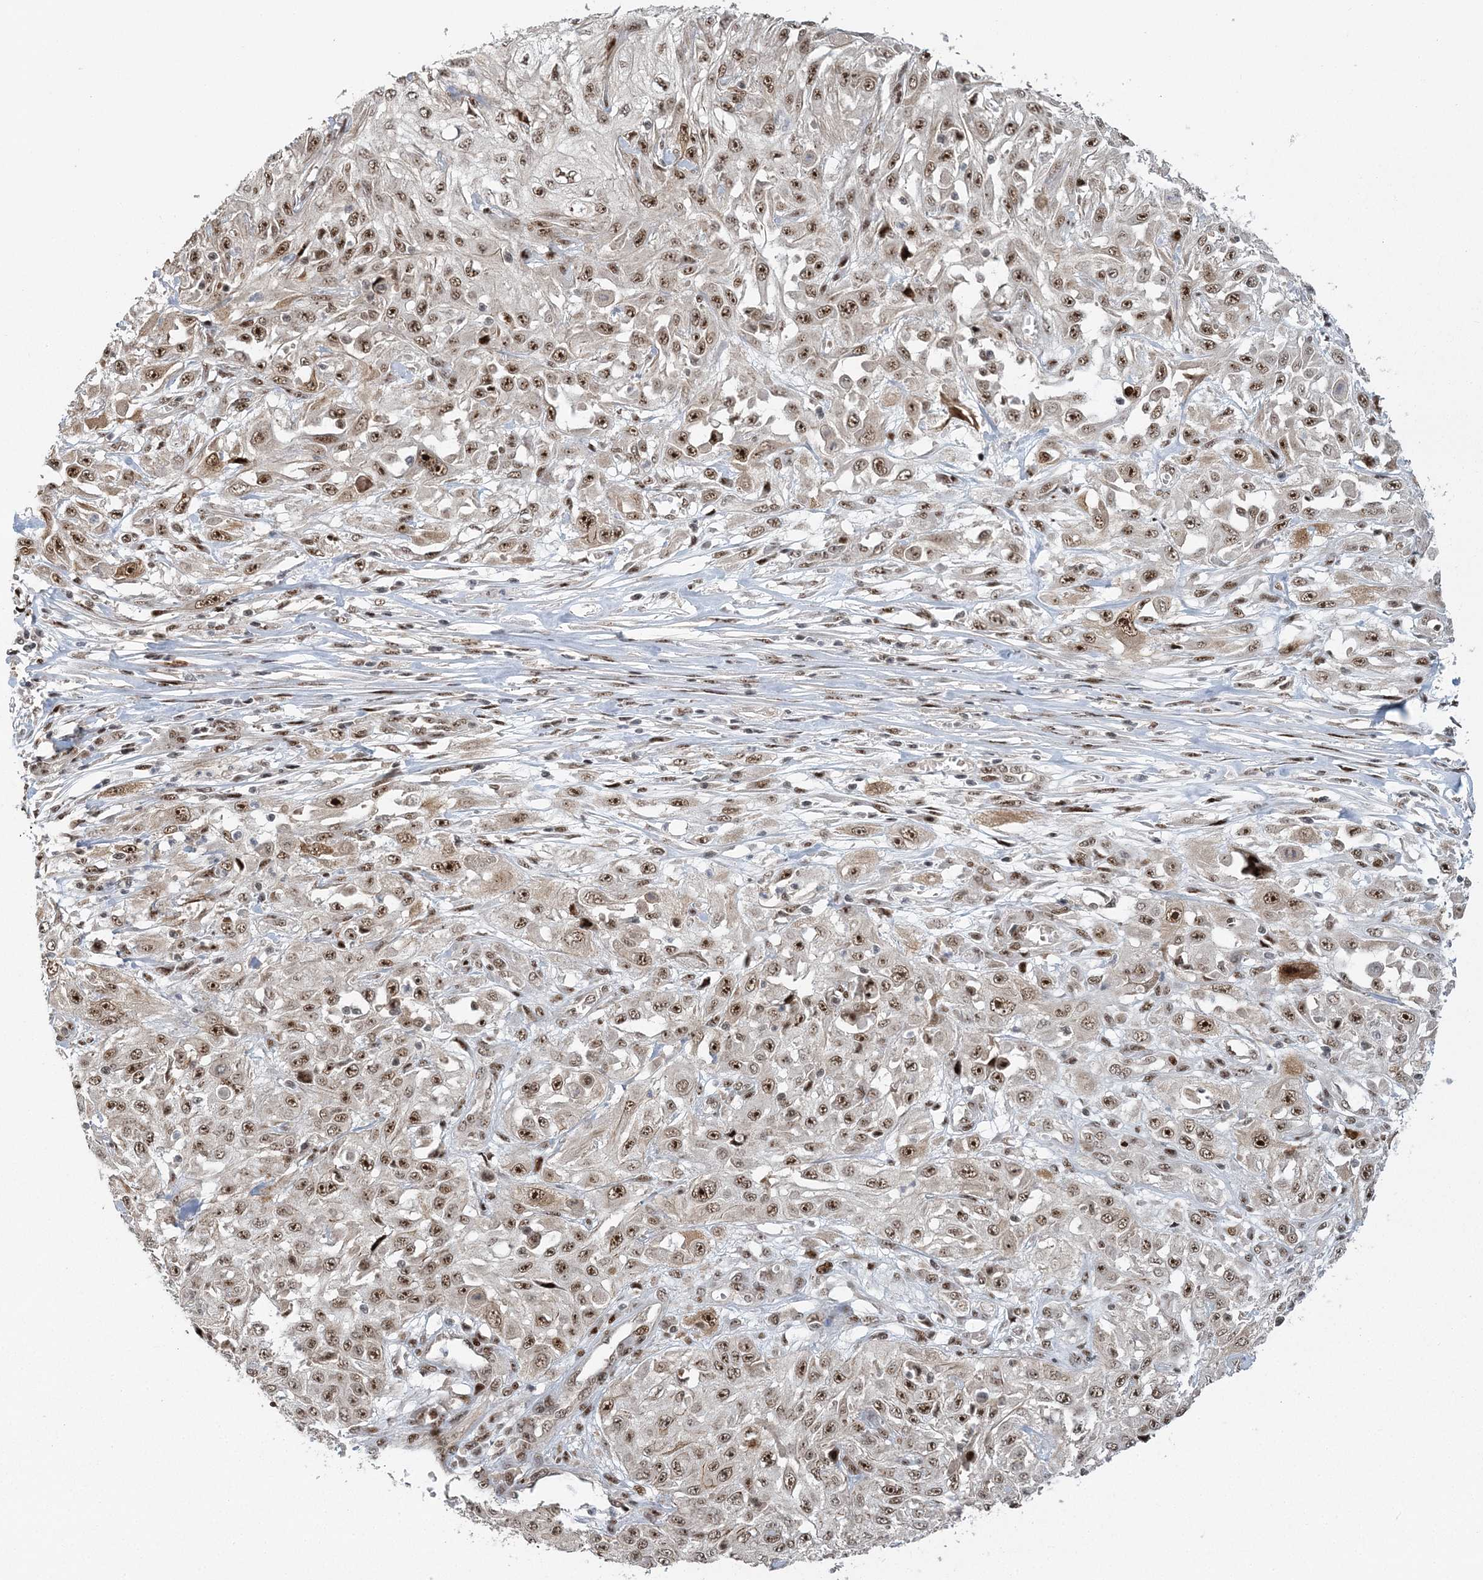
{"staining": {"intensity": "moderate", "quantity": ">75%", "location": "nuclear"}, "tissue": "skin cancer", "cell_type": "Tumor cells", "image_type": "cancer", "snomed": [{"axis": "morphology", "description": "Squamous cell carcinoma, NOS"}, {"axis": "morphology", "description": "Squamous cell carcinoma, metastatic, NOS"}, {"axis": "topography", "description": "Skin"}, {"axis": "topography", "description": "Lymph node"}], "caption": "Immunohistochemical staining of skin cancer shows medium levels of moderate nuclear protein expression in about >75% of tumor cells.", "gene": "CWC22", "patient": {"sex": "male", "age": 75}}